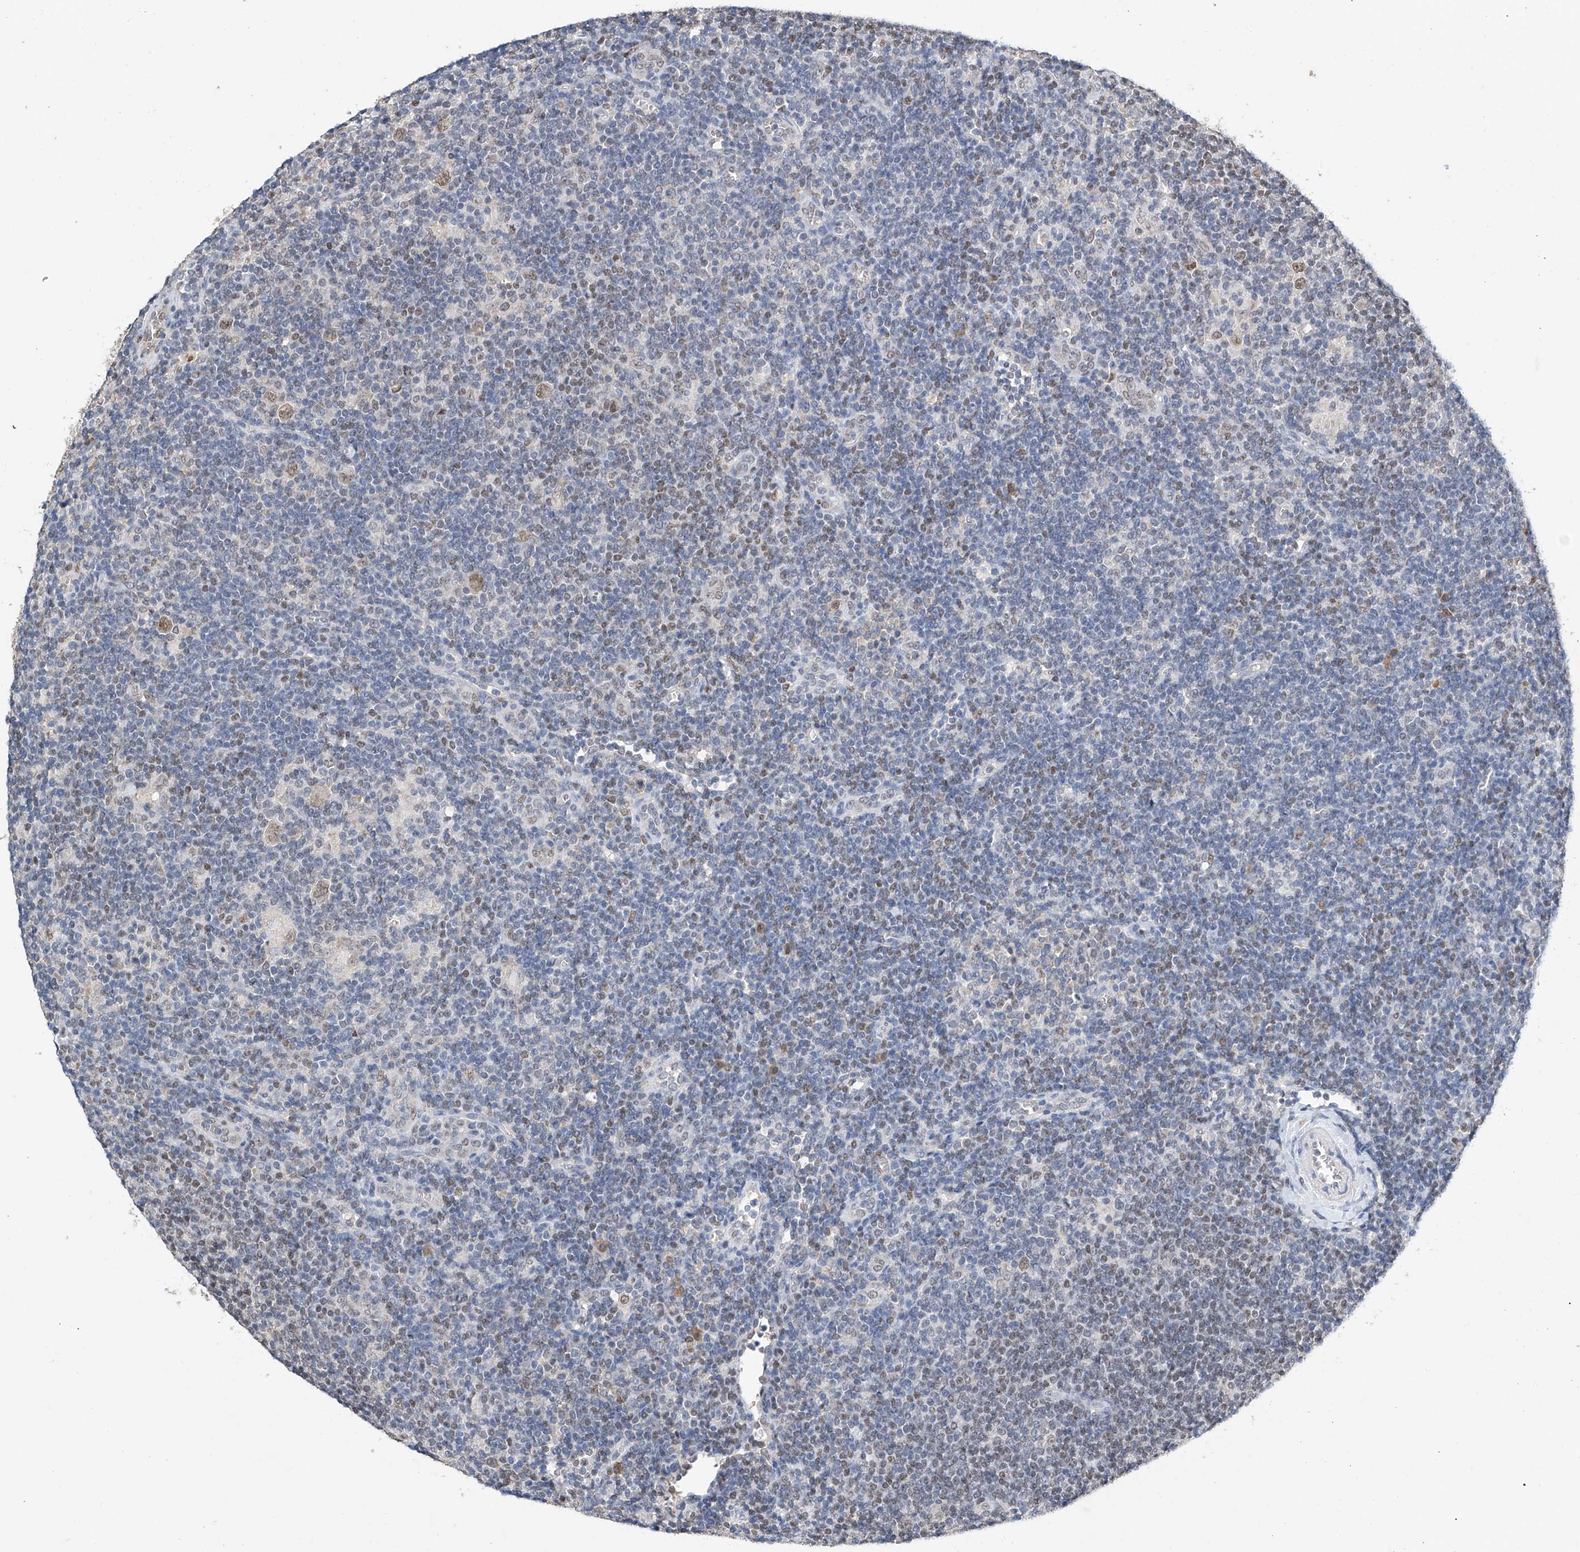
{"staining": {"intensity": "moderate", "quantity": ">75%", "location": "nuclear"}, "tissue": "lymphoma", "cell_type": "Tumor cells", "image_type": "cancer", "snomed": [{"axis": "morphology", "description": "Hodgkin's disease, NOS"}, {"axis": "topography", "description": "Lymph node"}], "caption": "Lymphoma stained for a protein (brown) displays moderate nuclear positive positivity in about >75% of tumor cells.", "gene": "CTDP1", "patient": {"sex": "female", "age": 57}}